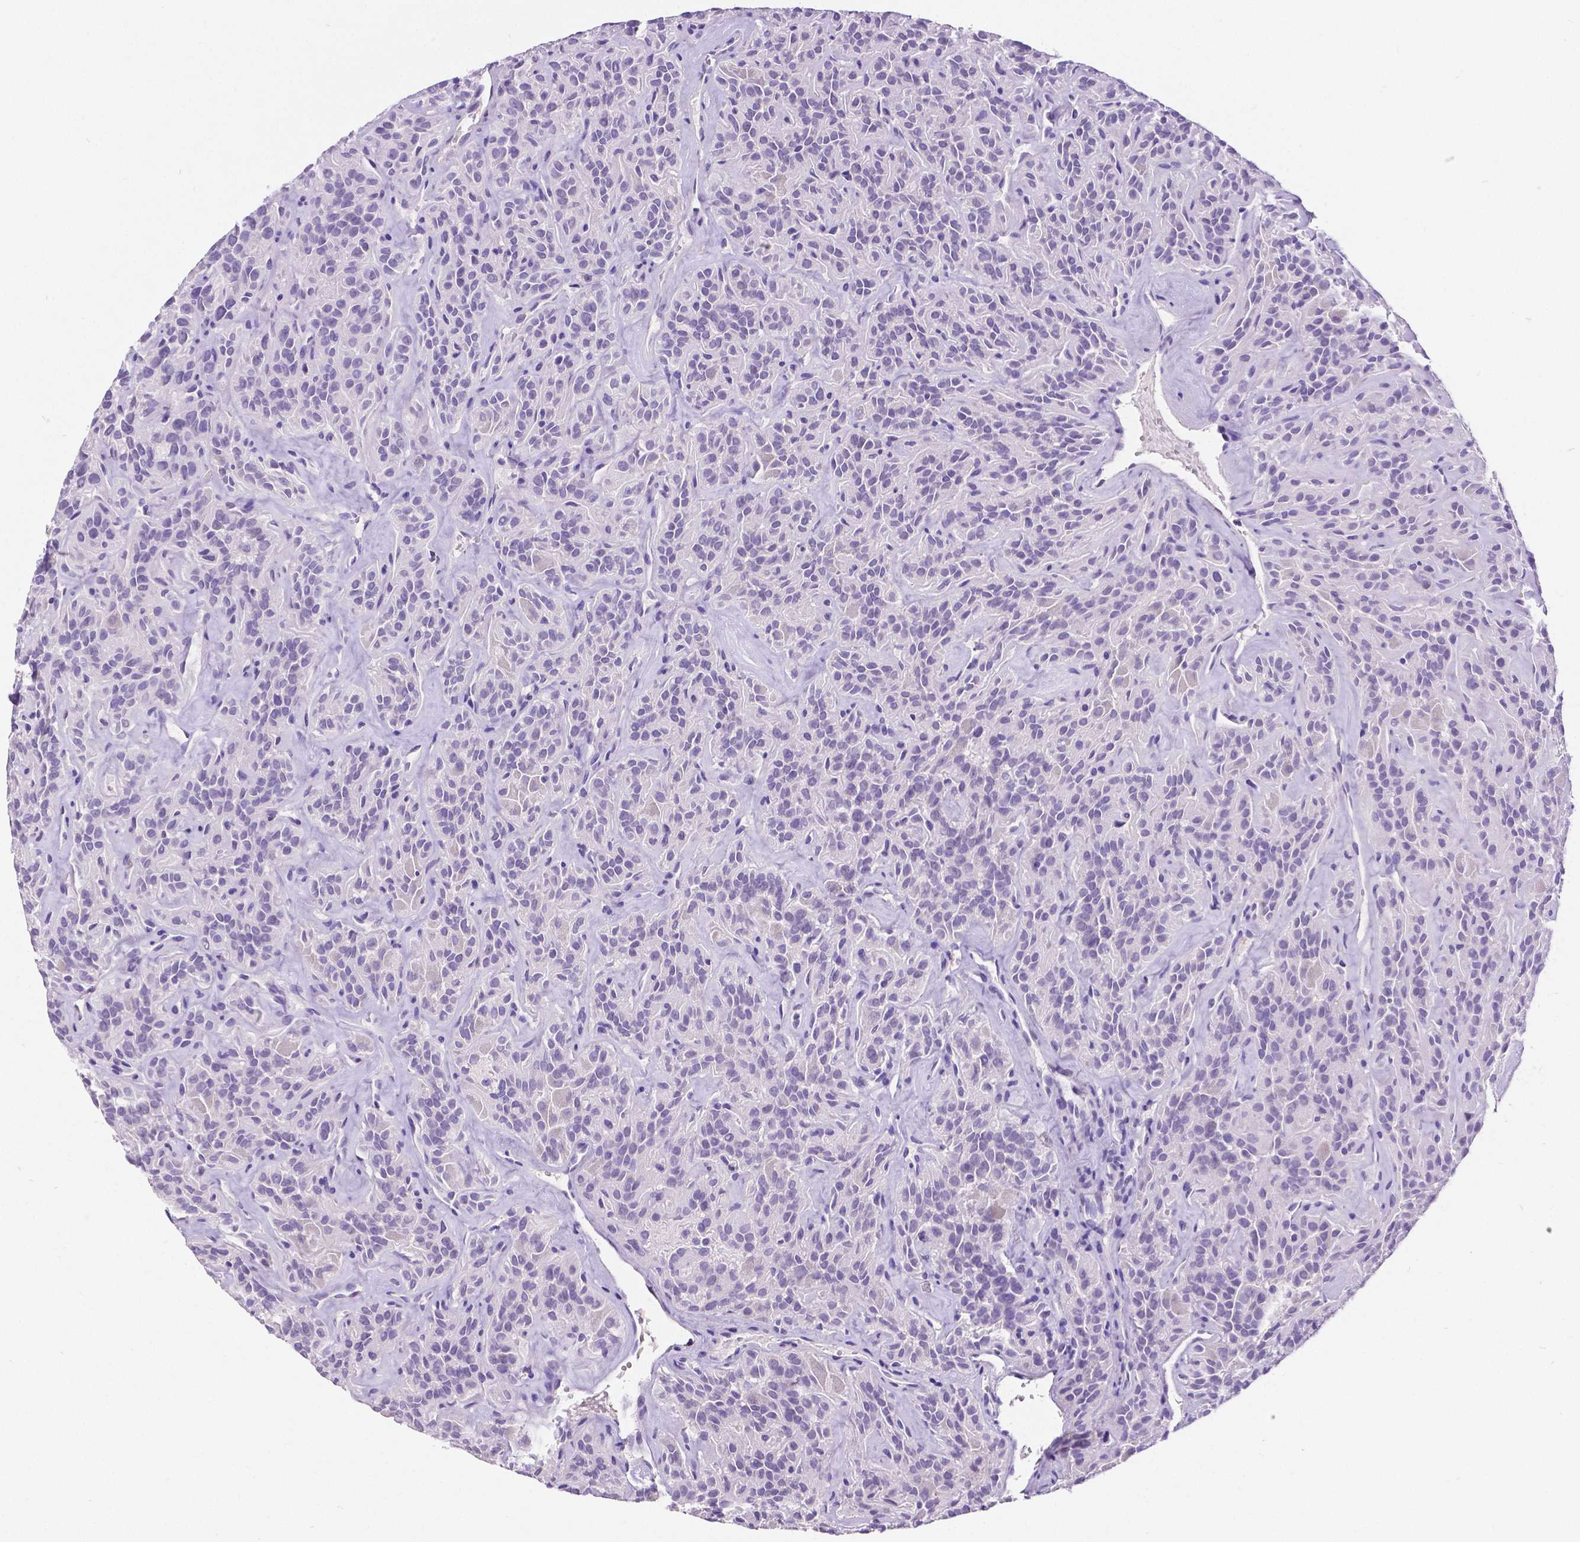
{"staining": {"intensity": "negative", "quantity": "none", "location": "none"}, "tissue": "thyroid cancer", "cell_type": "Tumor cells", "image_type": "cancer", "snomed": [{"axis": "morphology", "description": "Papillary adenocarcinoma, NOS"}, {"axis": "topography", "description": "Thyroid gland"}], "caption": "This is a image of IHC staining of papillary adenocarcinoma (thyroid), which shows no staining in tumor cells. Brightfield microscopy of immunohistochemistry stained with DAB (brown) and hematoxylin (blue), captured at high magnification.", "gene": "SATB2", "patient": {"sex": "female", "age": 45}}